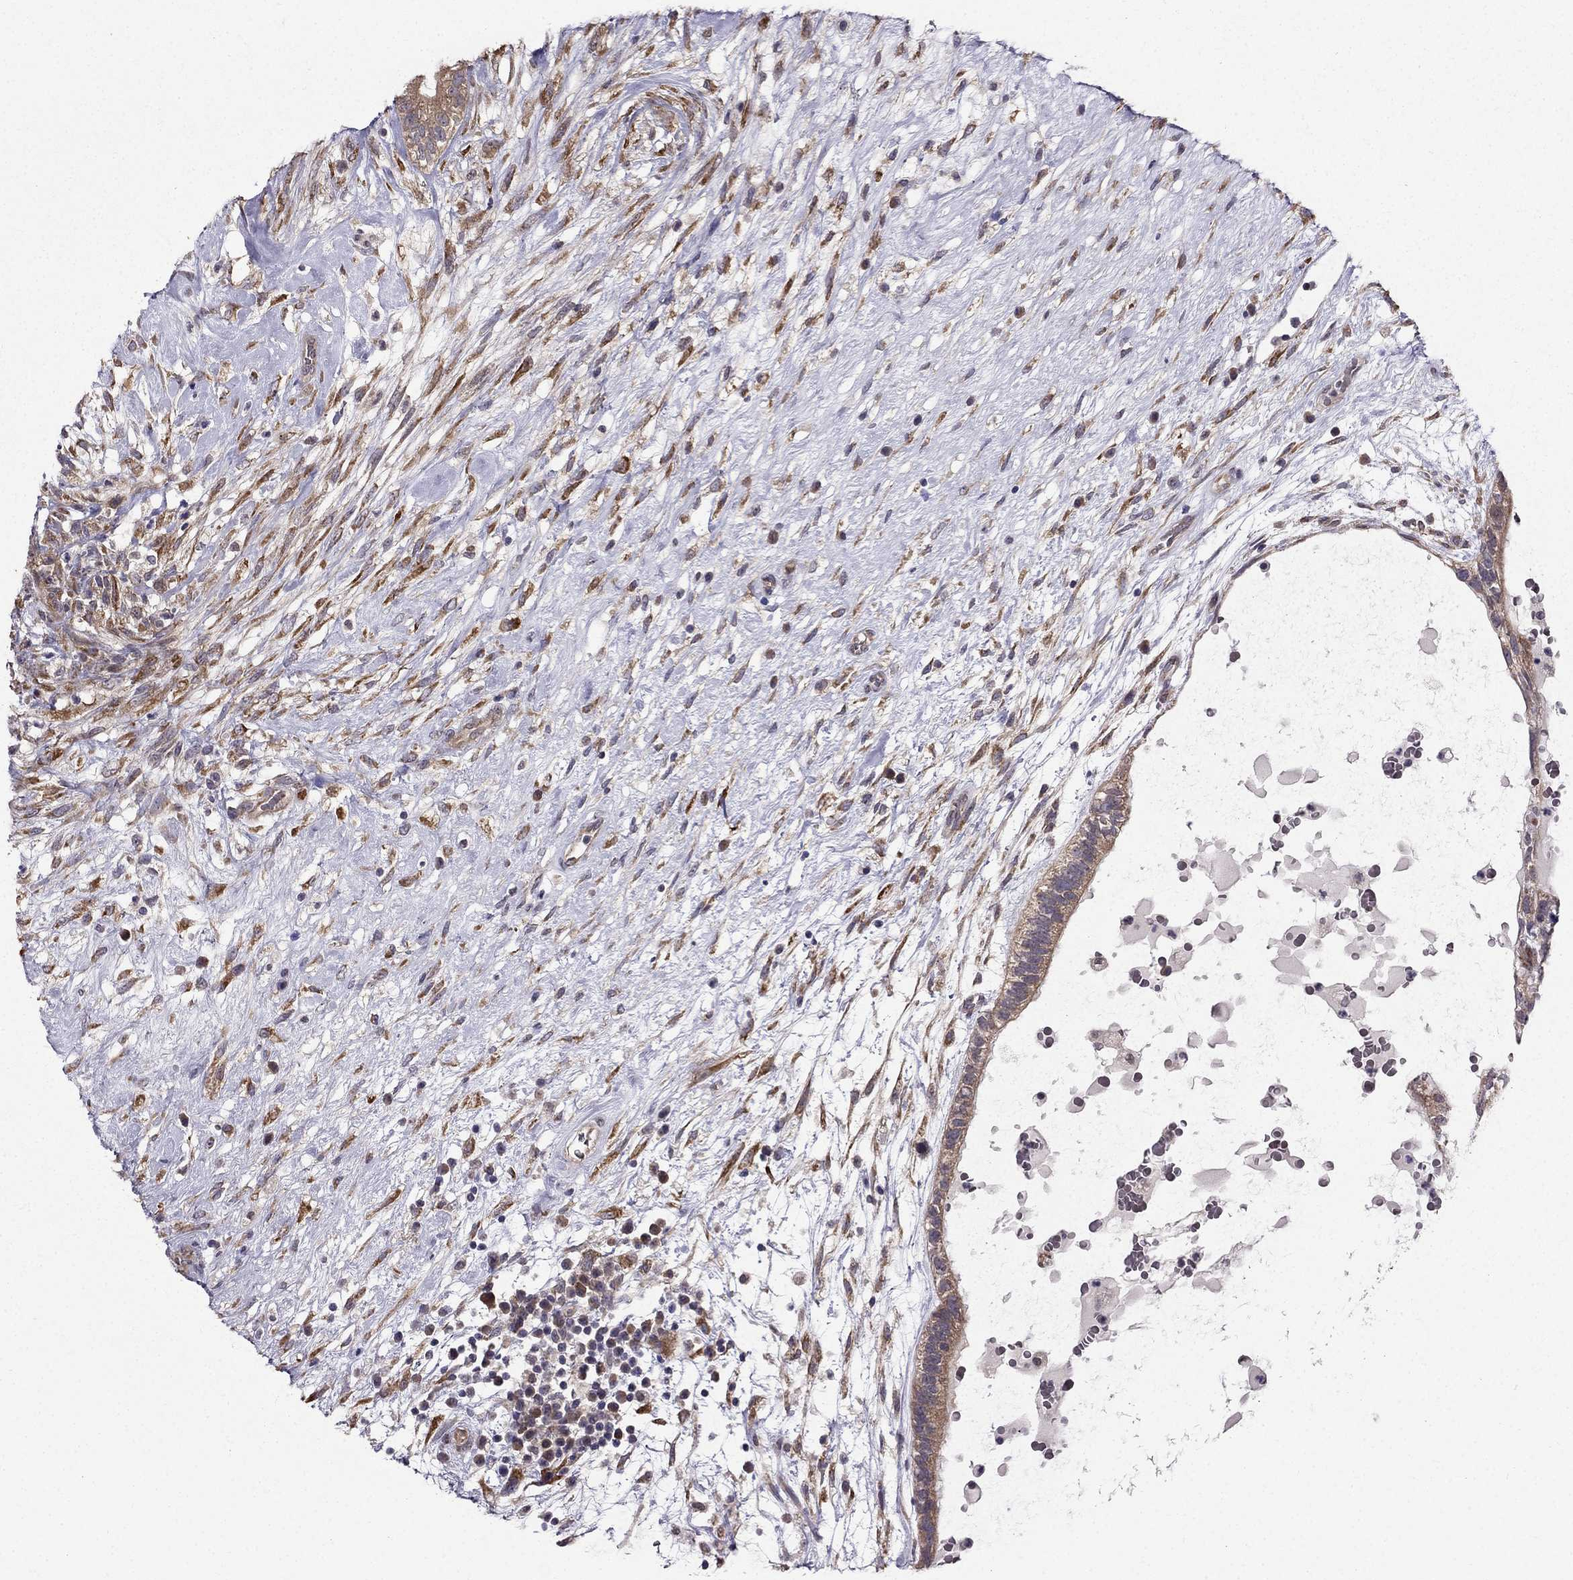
{"staining": {"intensity": "moderate", "quantity": "25%-75%", "location": "cytoplasmic/membranous"}, "tissue": "testis cancer", "cell_type": "Tumor cells", "image_type": "cancer", "snomed": [{"axis": "morphology", "description": "Normal tissue, NOS"}, {"axis": "morphology", "description": "Carcinoma, Embryonal, NOS"}, {"axis": "topography", "description": "Testis"}], "caption": "This is an image of immunohistochemistry (IHC) staining of testis embryonal carcinoma, which shows moderate positivity in the cytoplasmic/membranous of tumor cells.", "gene": "ARHGEF28", "patient": {"sex": "male", "age": 32}}